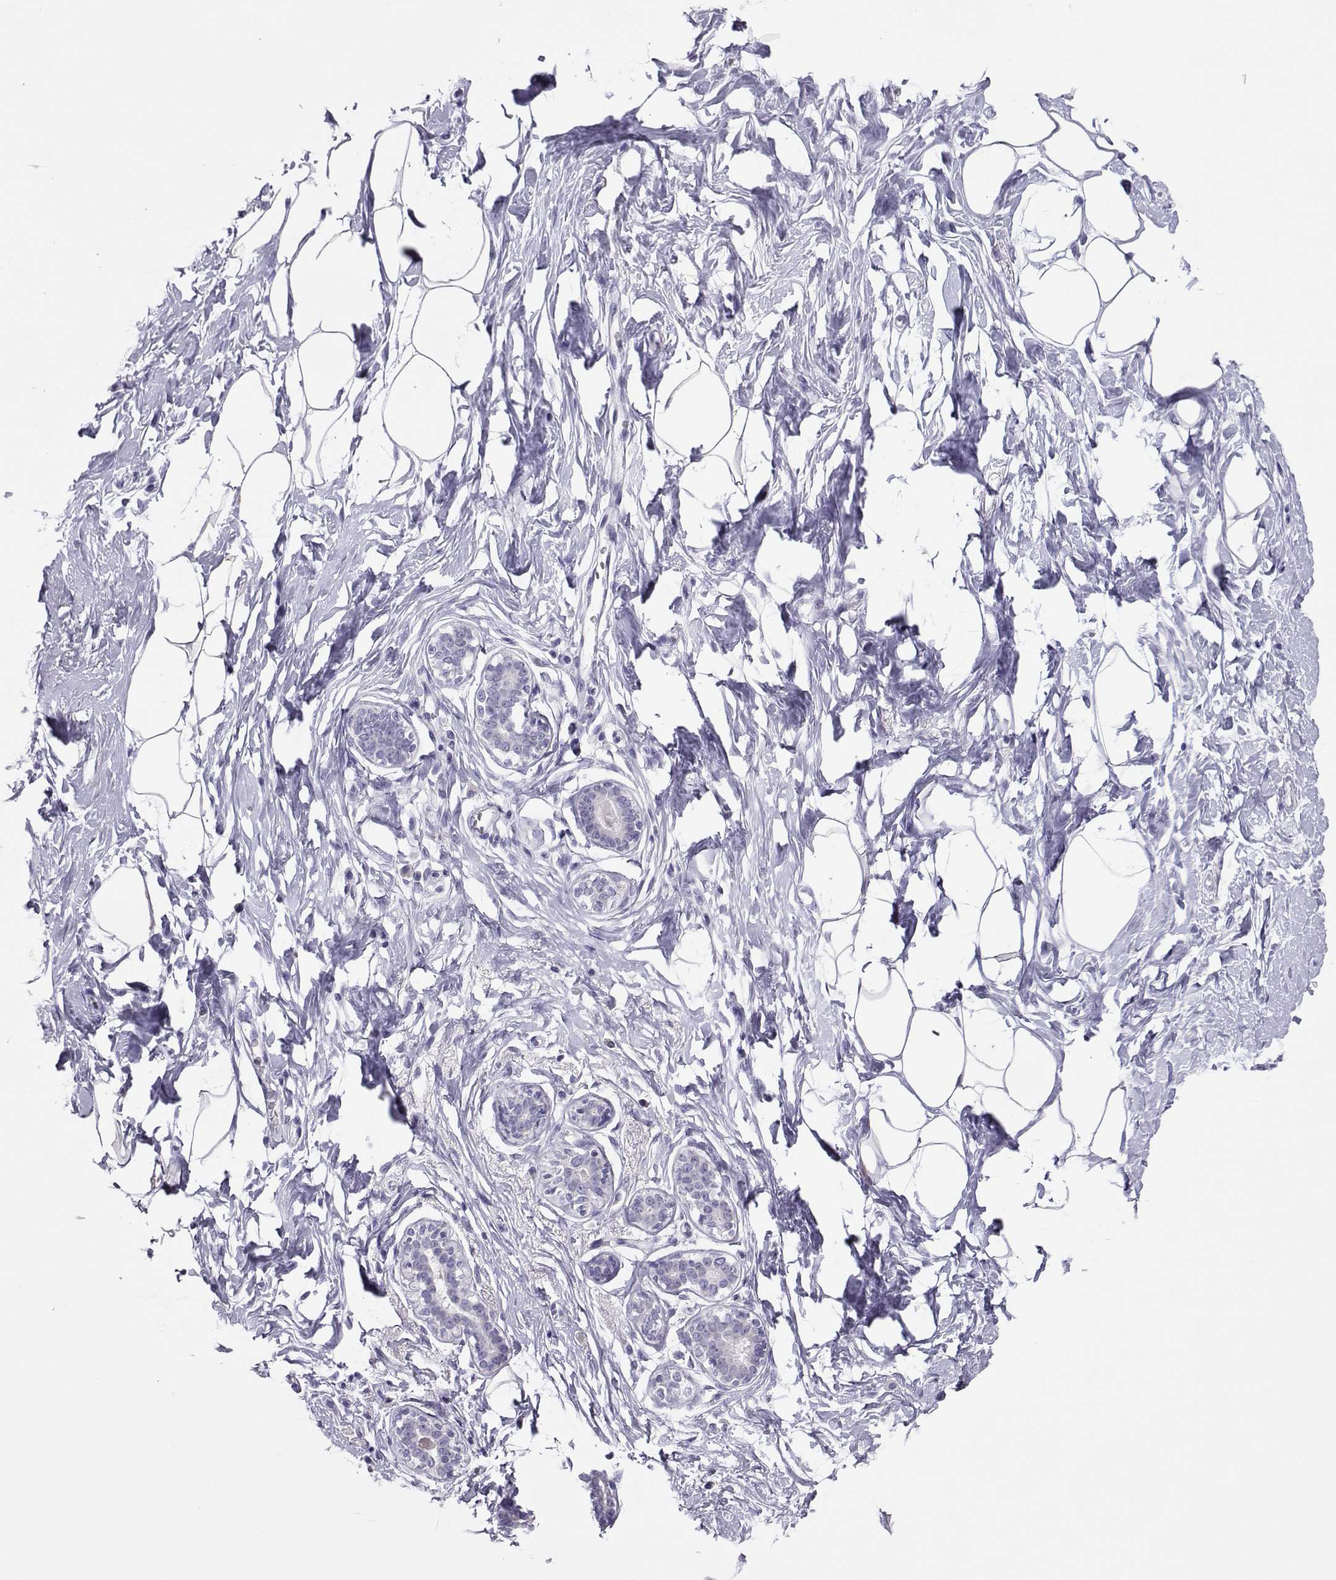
{"staining": {"intensity": "negative", "quantity": "none", "location": "none"}, "tissue": "breast", "cell_type": "Adipocytes", "image_type": "normal", "snomed": [{"axis": "morphology", "description": "Normal tissue, NOS"}, {"axis": "morphology", "description": "Lobular carcinoma, in situ"}, {"axis": "topography", "description": "Breast"}], "caption": "Adipocytes show no significant expression in normal breast. Brightfield microscopy of immunohistochemistry (IHC) stained with DAB (brown) and hematoxylin (blue), captured at high magnification.", "gene": "TRPM7", "patient": {"sex": "female", "age": 35}}